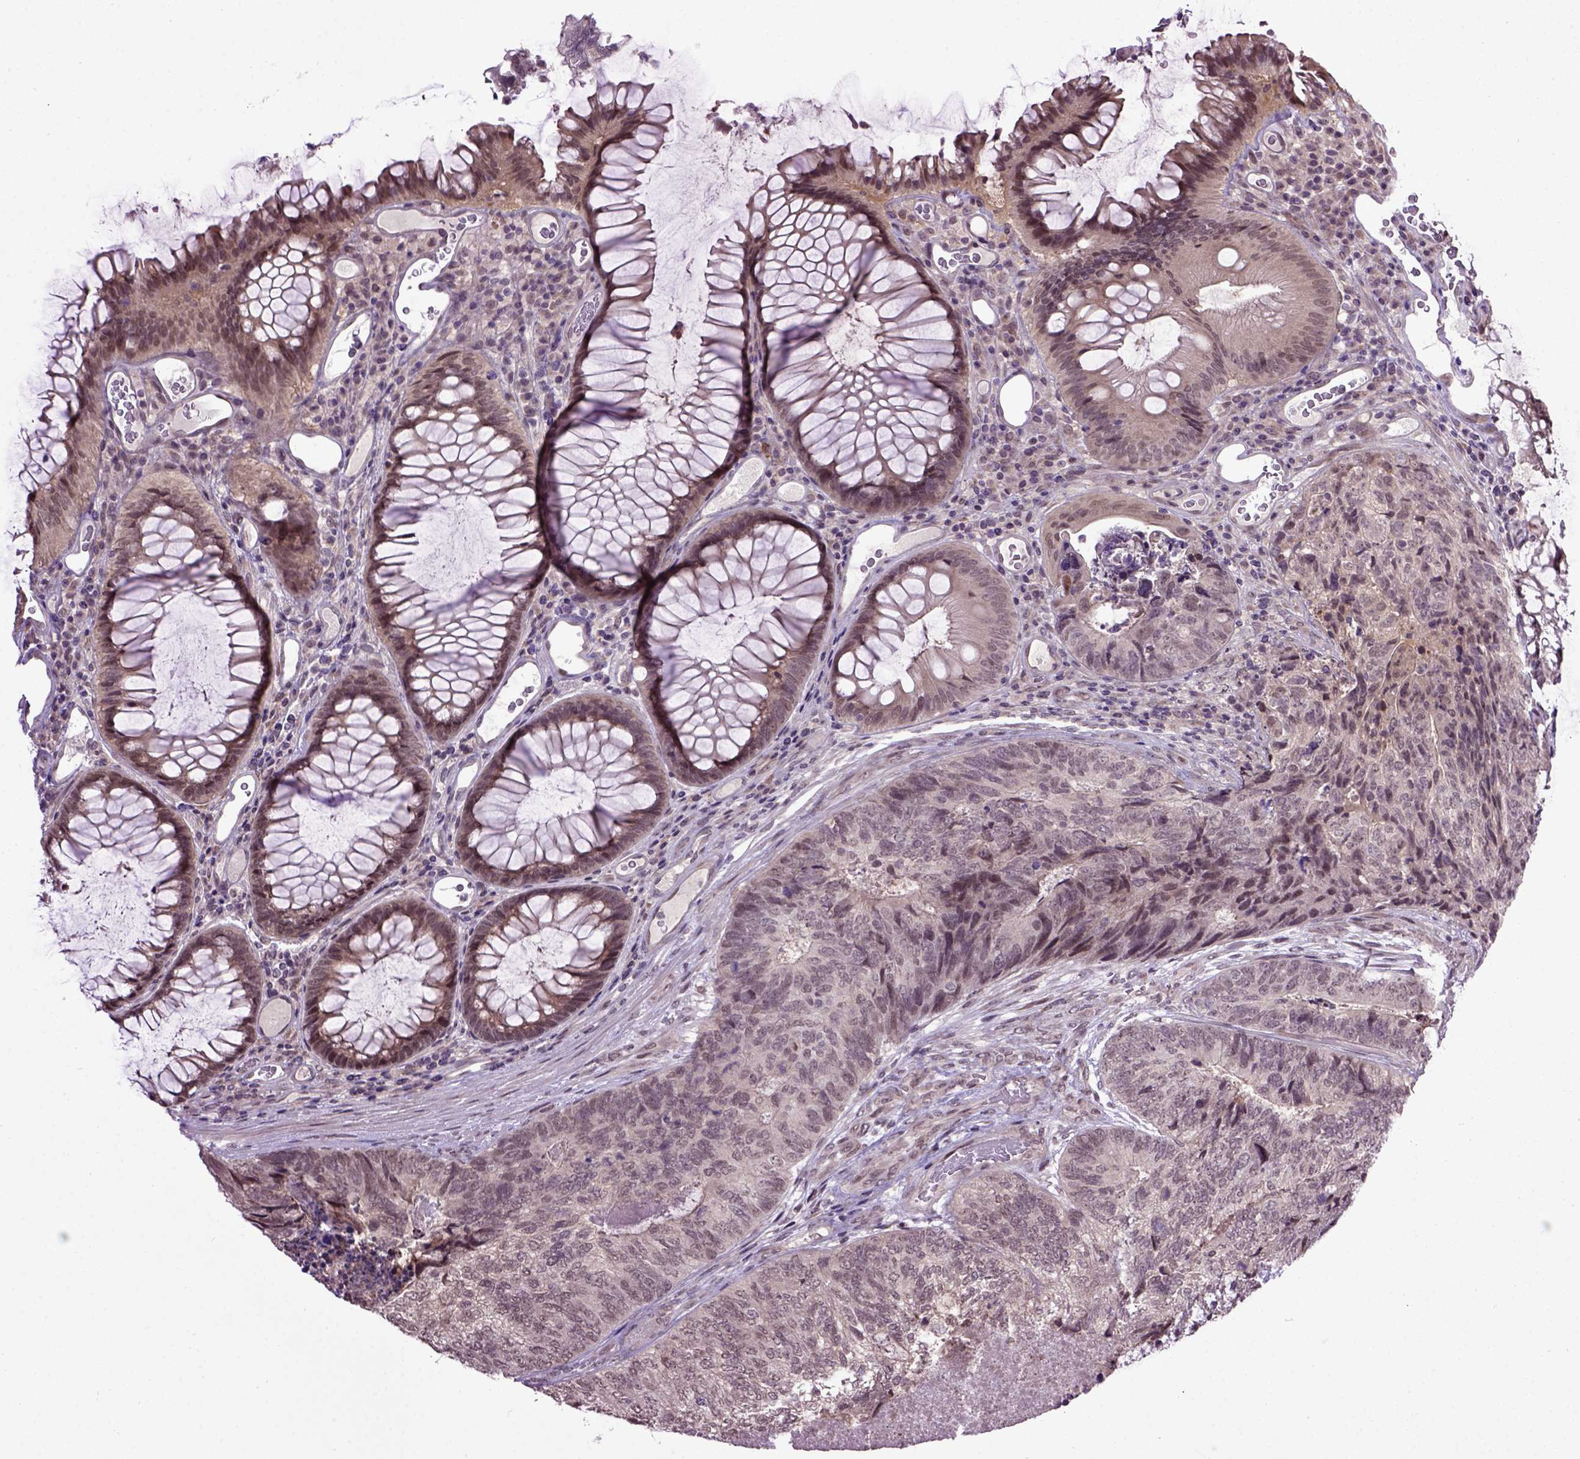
{"staining": {"intensity": "negative", "quantity": "none", "location": "none"}, "tissue": "colorectal cancer", "cell_type": "Tumor cells", "image_type": "cancer", "snomed": [{"axis": "morphology", "description": "Adenocarcinoma, NOS"}, {"axis": "topography", "description": "Colon"}], "caption": "A histopathology image of human colorectal cancer is negative for staining in tumor cells. (DAB IHC, high magnification).", "gene": "RAB43", "patient": {"sex": "female", "age": 67}}